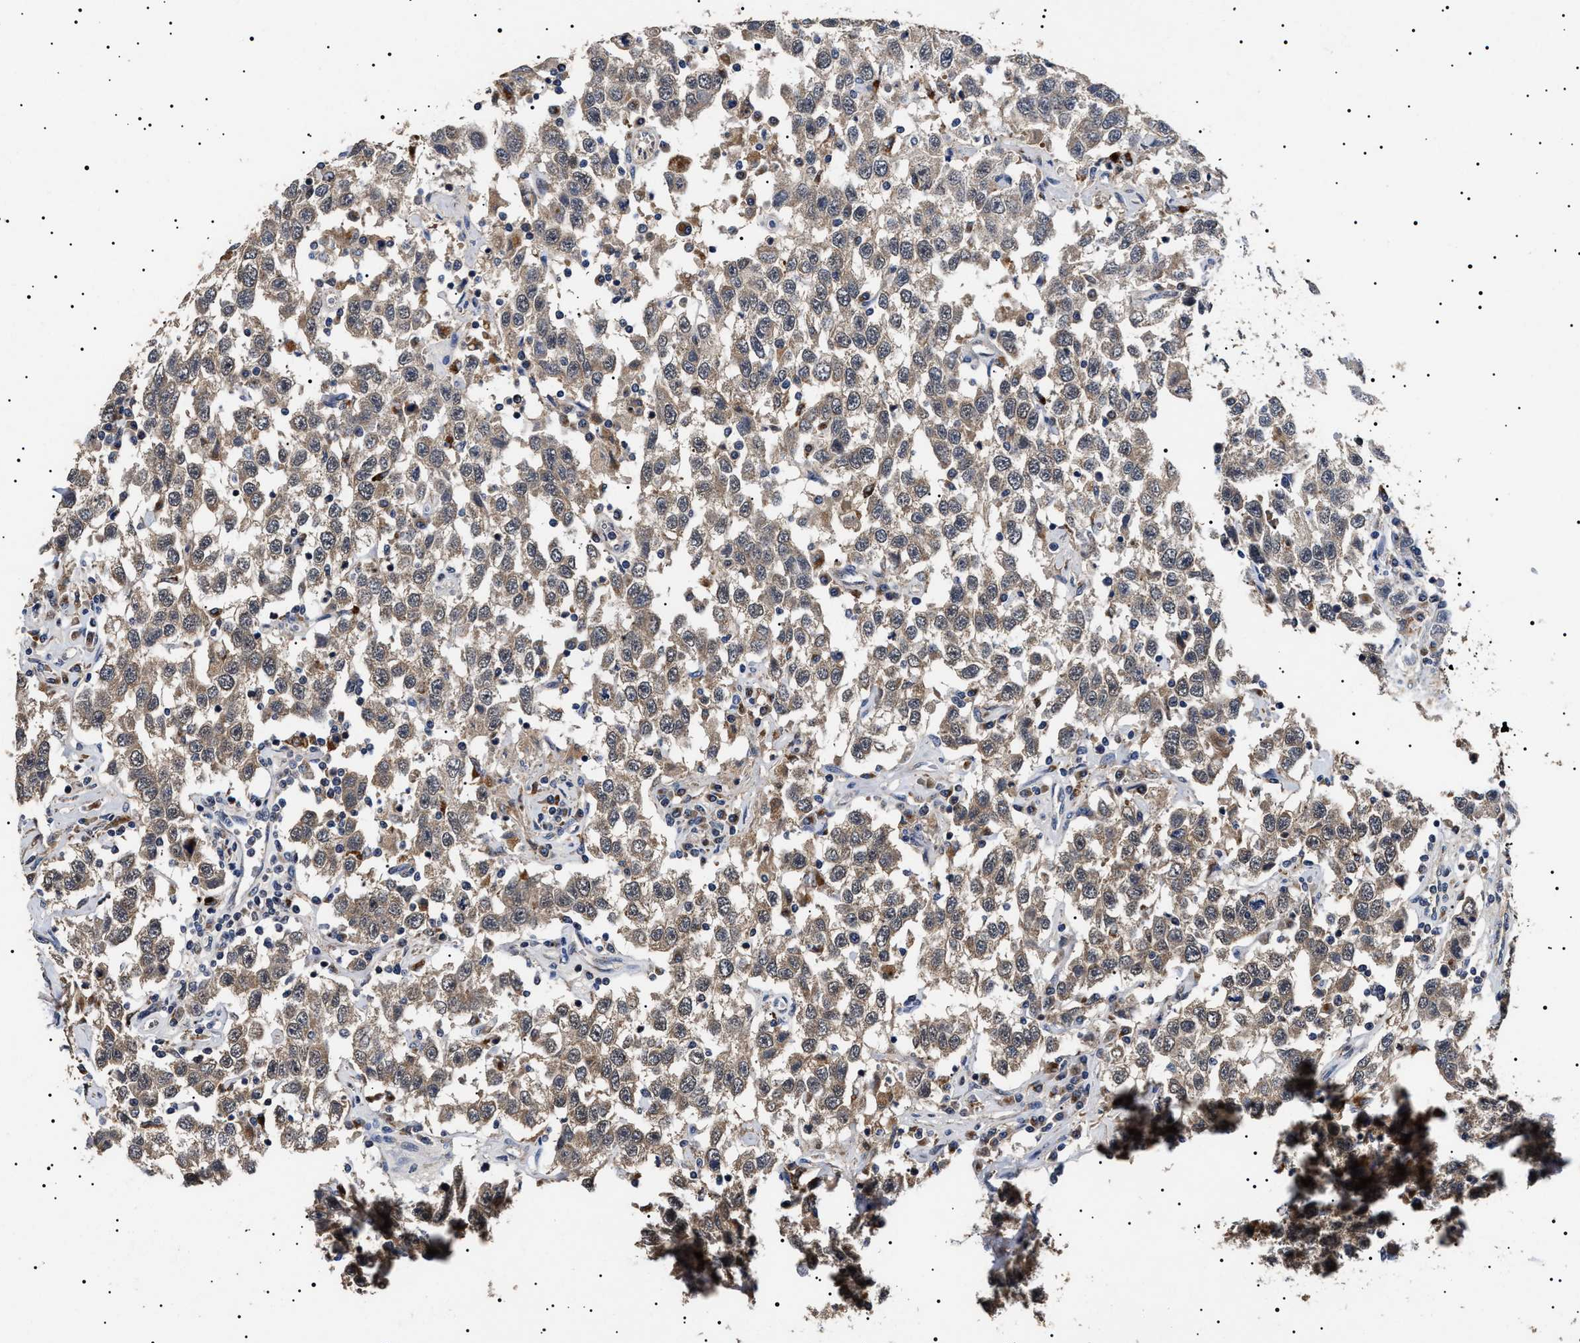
{"staining": {"intensity": "weak", "quantity": ">75%", "location": "cytoplasmic/membranous"}, "tissue": "testis cancer", "cell_type": "Tumor cells", "image_type": "cancer", "snomed": [{"axis": "morphology", "description": "Seminoma, NOS"}, {"axis": "topography", "description": "Testis"}], "caption": "Testis seminoma tissue shows weak cytoplasmic/membranous expression in approximately >75% of tumor cells", "gene": "RAB34", "patient": {"sex": "male", "age": 41}}